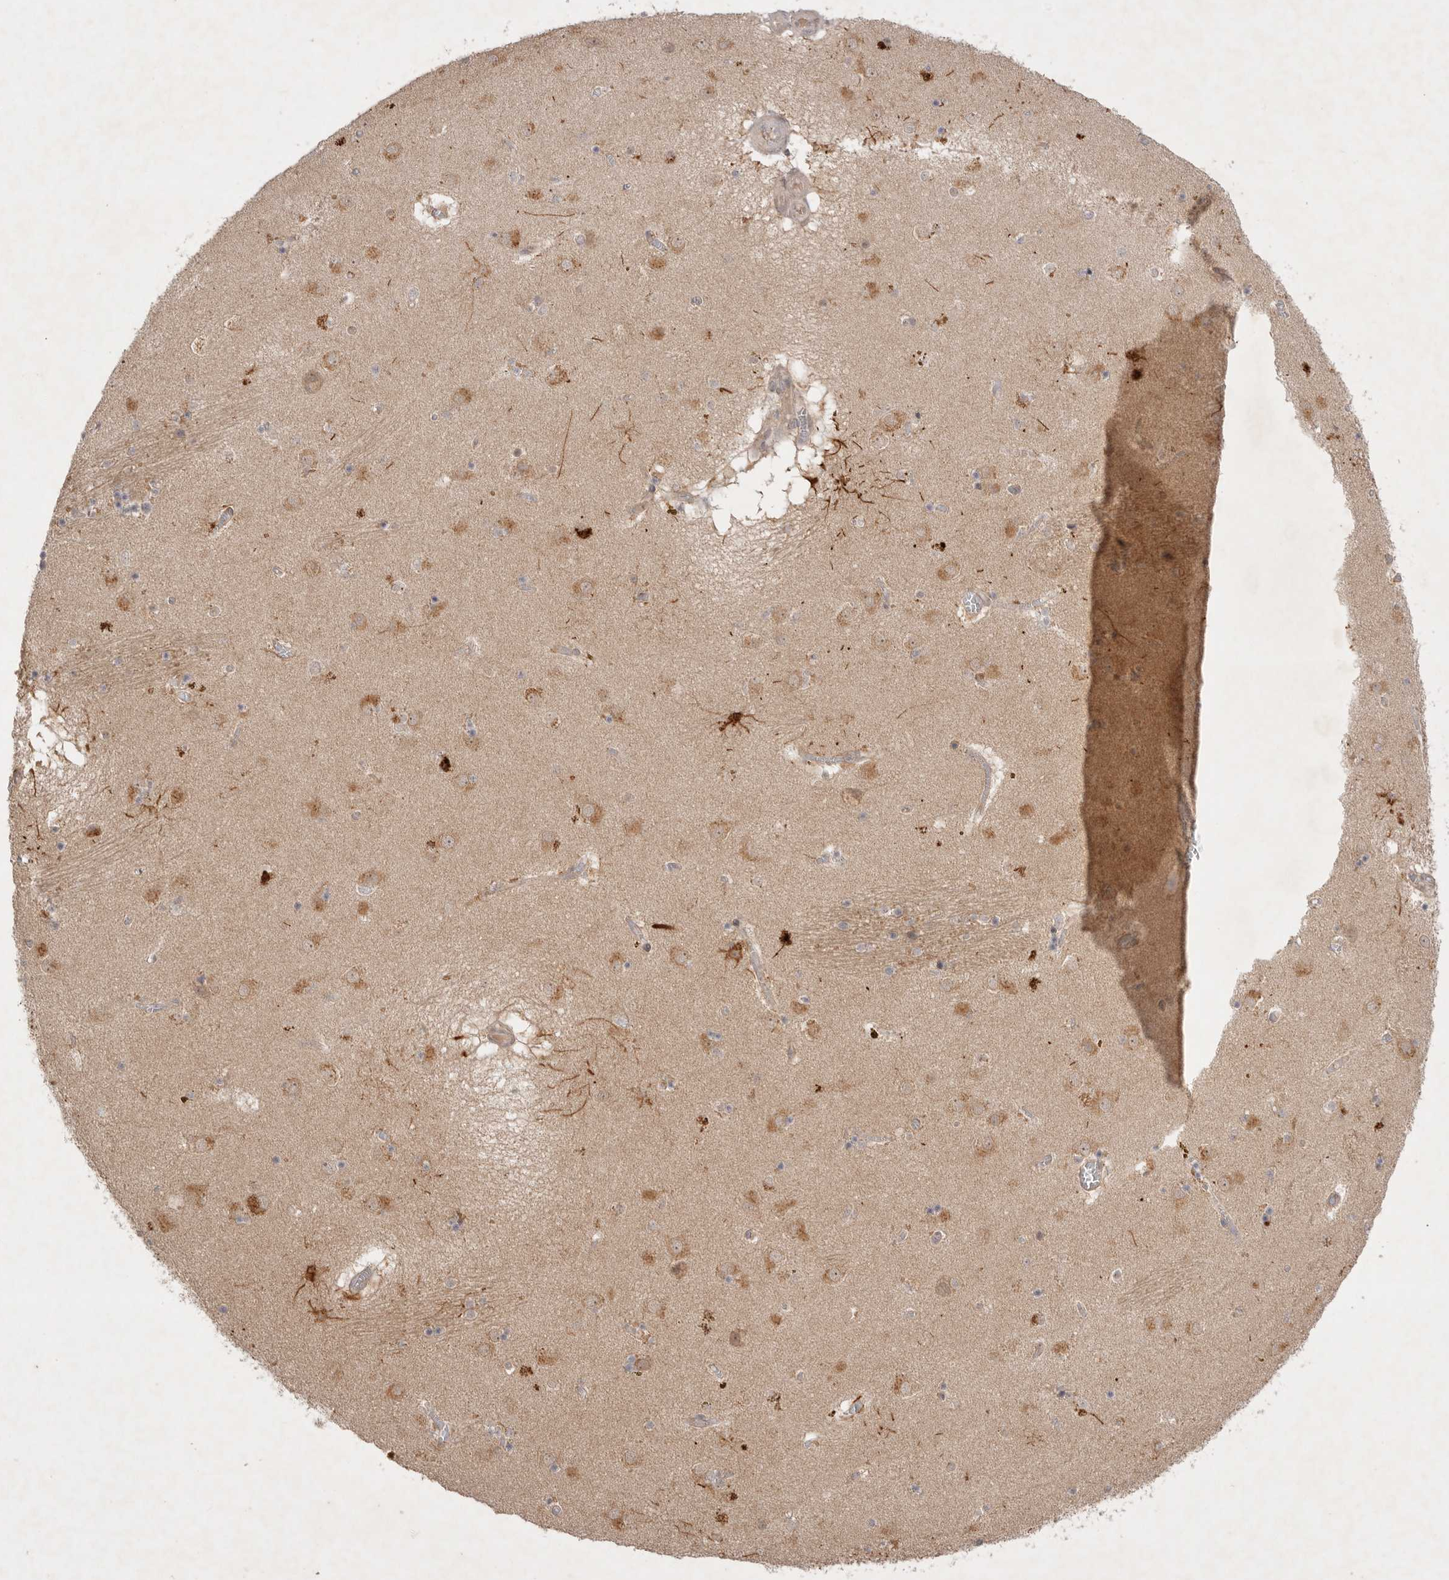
{"staining": {"intensity": "weak", "quantity": "<25%", "location": "cytoplasmic/membranous"}, "tissue": "caudate", "cell_type": "Glial cells", "image_type": "normal", "snomed": [{"axis": "morphology", "description": "Normal tissue, NOS"}, {"axis": "topography", "description": "Lateral ventricle wall"}], "caption": "A high-resolution image shows immunohistochemistry (IHC) staining of unremarkable caudate, which demonstrates no significant expression in glial cells.", "gene": "PTPDC1", "patient": {"sex": "male", "age": 70}}